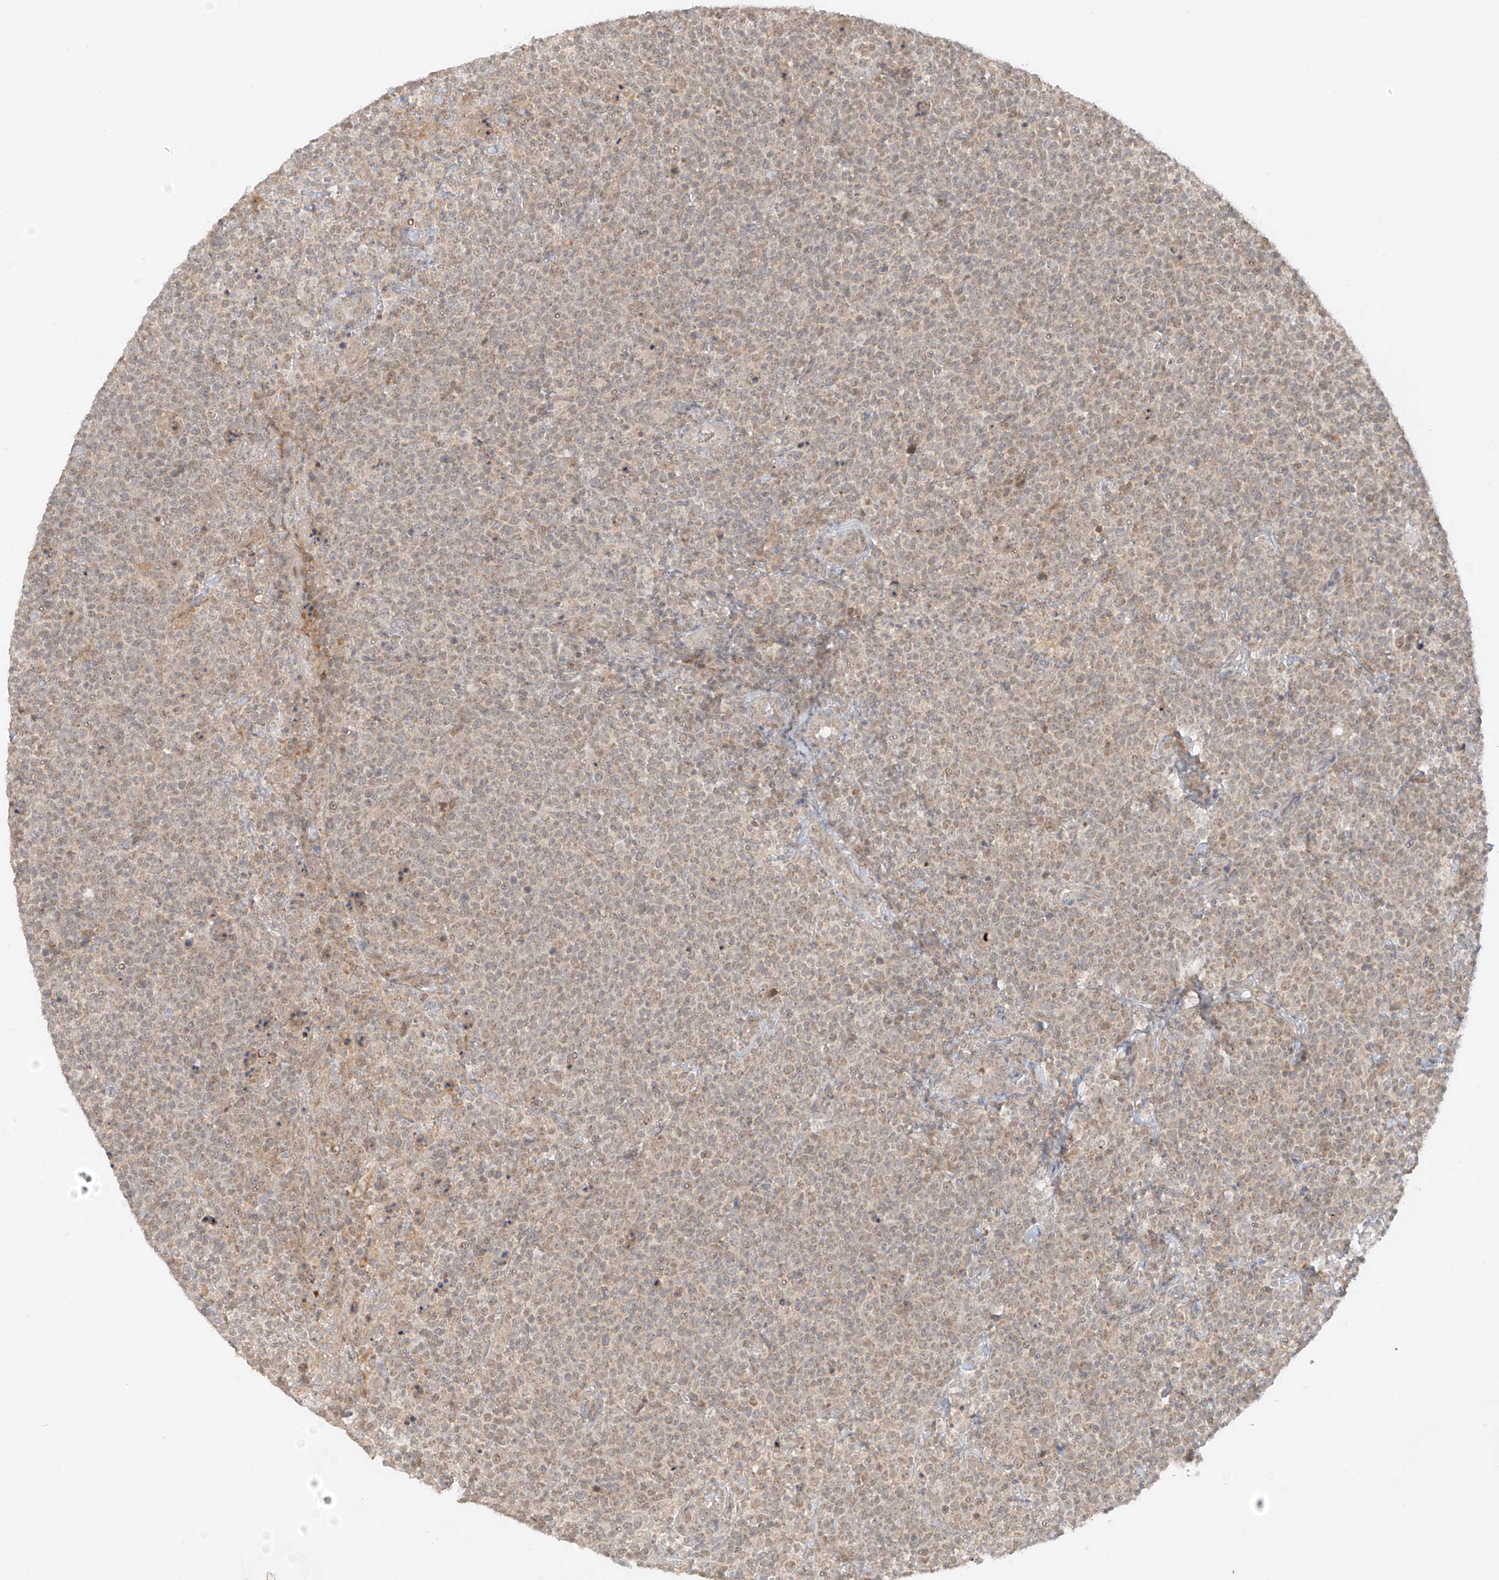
{"staining": {"intensity": "weak", "quantity": ">75%", "location": "cytoplasmic/membranous,nuclear"}, "tissue": "lymphoma", "cell_type": "Tumor cells", "image_type": "cancer", "snomed": [{"axis": "morphology", "description": "Malignant lymphoma, non-Hodgkin's type, High grade"}, {"axis": "topography", "description": "Lymph node"}], "caption": "The immunohistochemical stain shows weak cytoplasmic/membranous and nuclear expression in tumor cells of lymphoma tissue.", "gene": "MIPEP", "patient": {"sex": "male", "age": 61}}